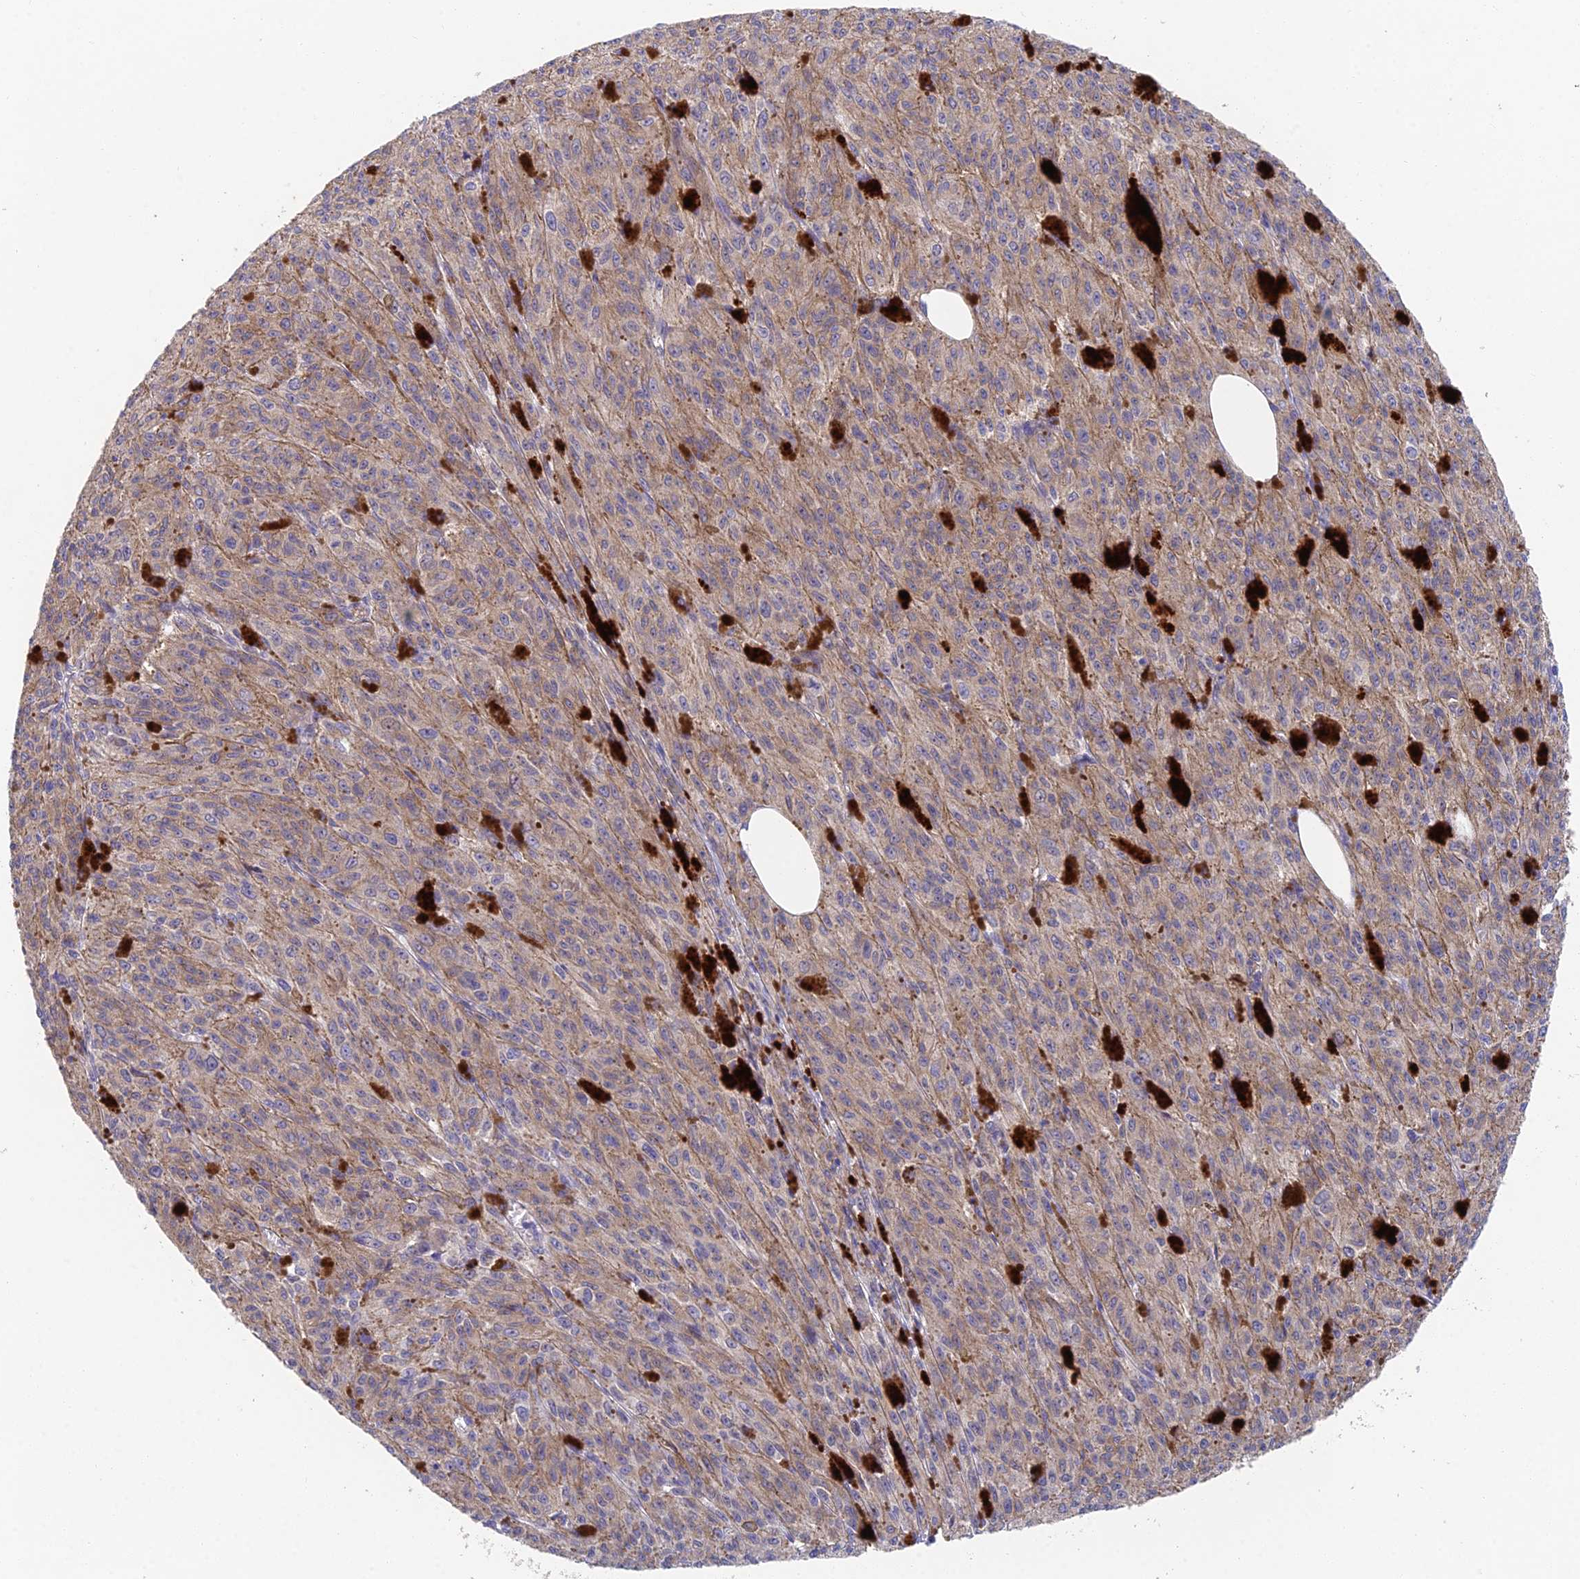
{"staining": {"intensity": "weak", "quantity": ">75%", "location": "cytoplasmic/membranous"}, "tissue": "melanoma", "cell_type": "Tumor cells", "image_type": "cancer", "snomed": [{"axis": "morphology", "description": "Malignant melanoma, NOS"}, {"axis": "topography", "description": "Skin"}], "caption": "Weak cytoplasmic/membranous protein staining is appreciated in about >75% of tumor cells in melanoma.", "gene": "ADAMTS13", "patient": {"sex": "female", "age": 52}}